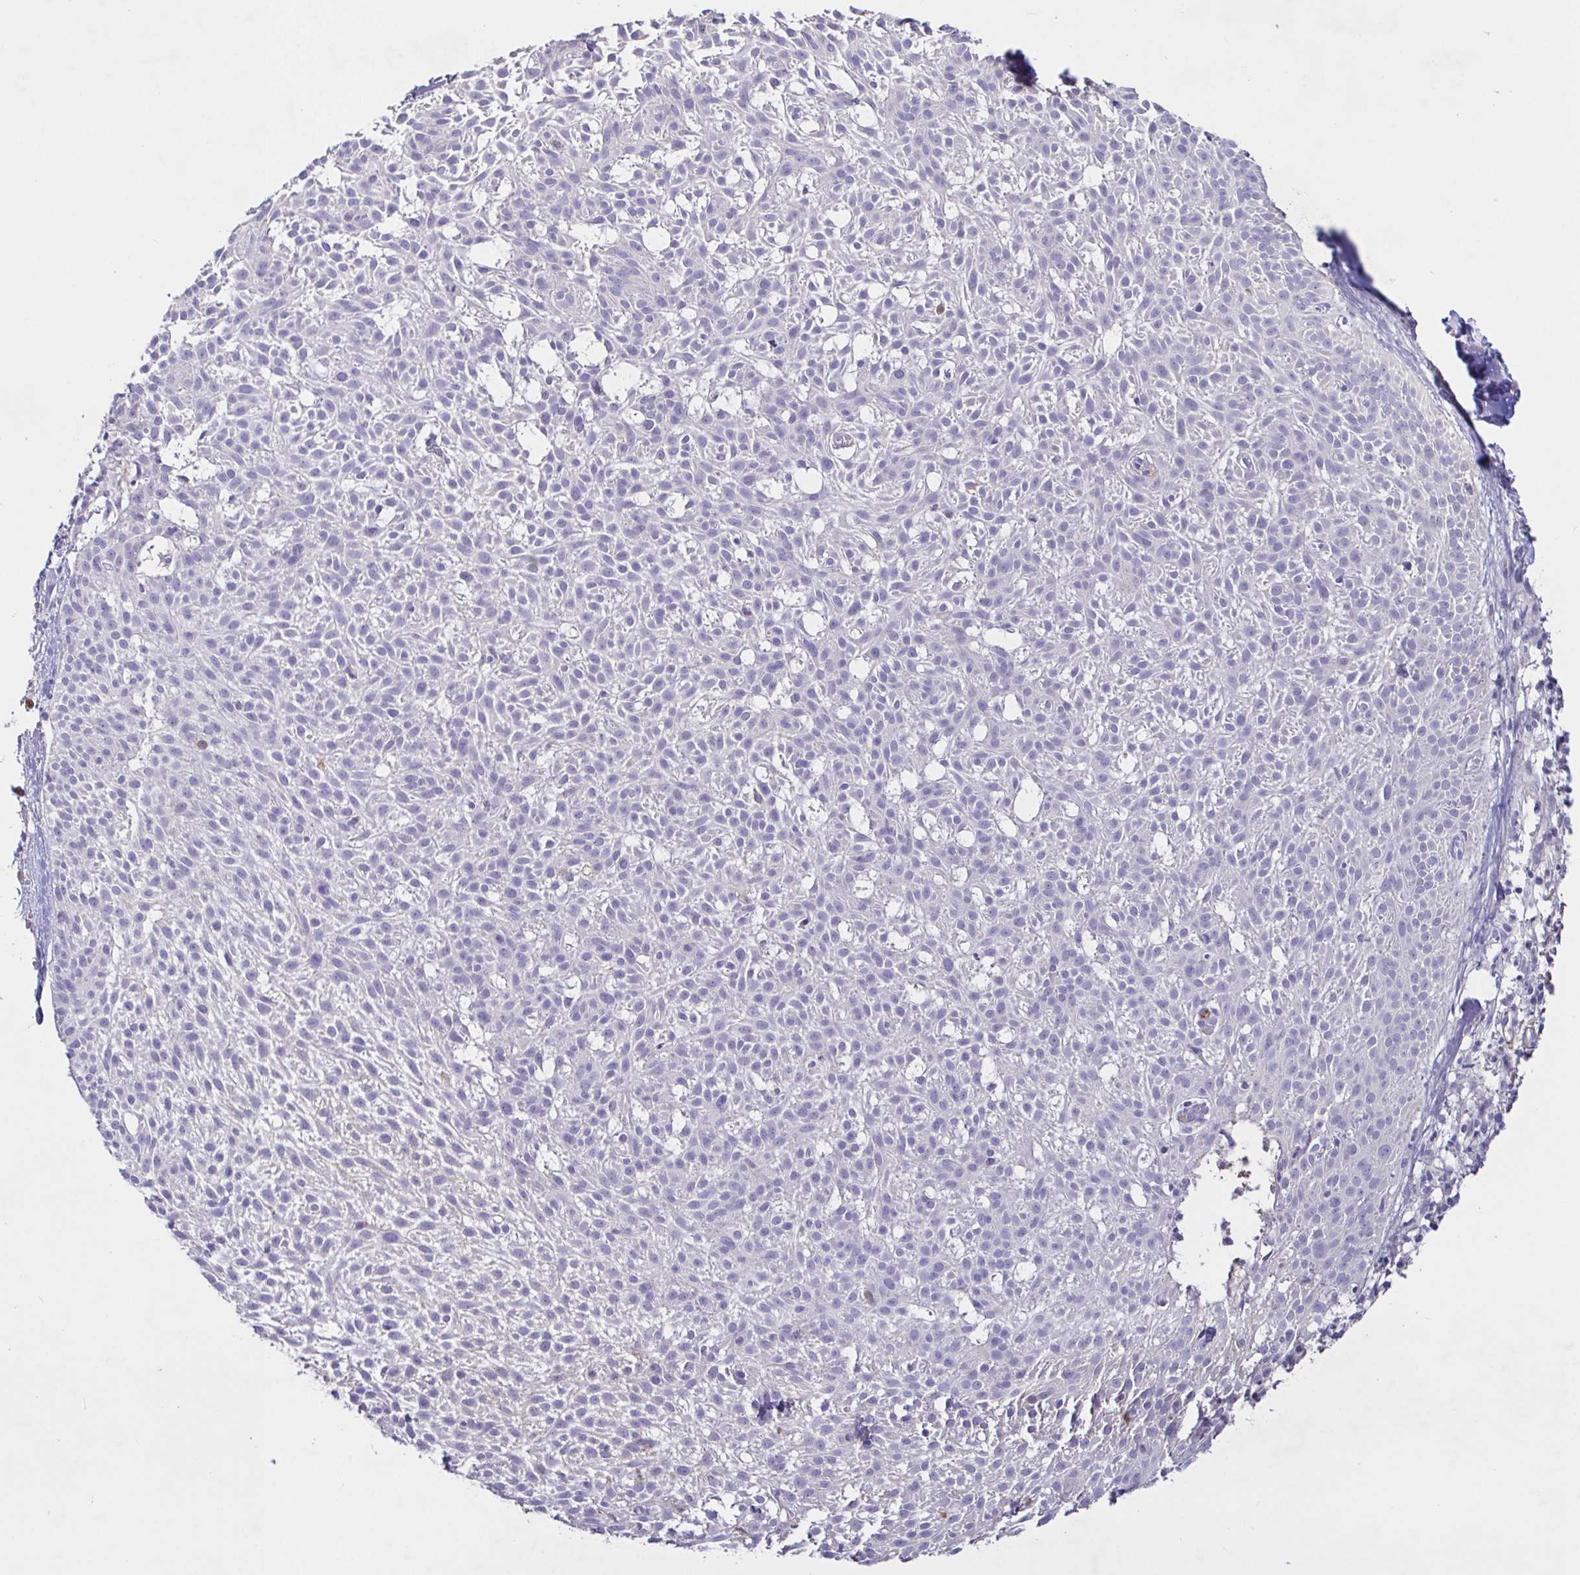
{"staining": {"intensity": "negative", "quantity": "none", "location": "none"}, "tissue": "skin cancer", "cell_type": "Tumor cells", "image_type": "cancer", "snomed": [{"axis": "morphology", "description": "Basal cell carcinoma"}, {"axis": "topography", "description": "Skin"}], "caption": "The immunohistochemistry (IHC) photomicrograph has no significant staining in tumor cells of basal cell carcinoma (skin) tissue.", "gene": "SAA4", "patient": {"sex": "female", "age": 78}}